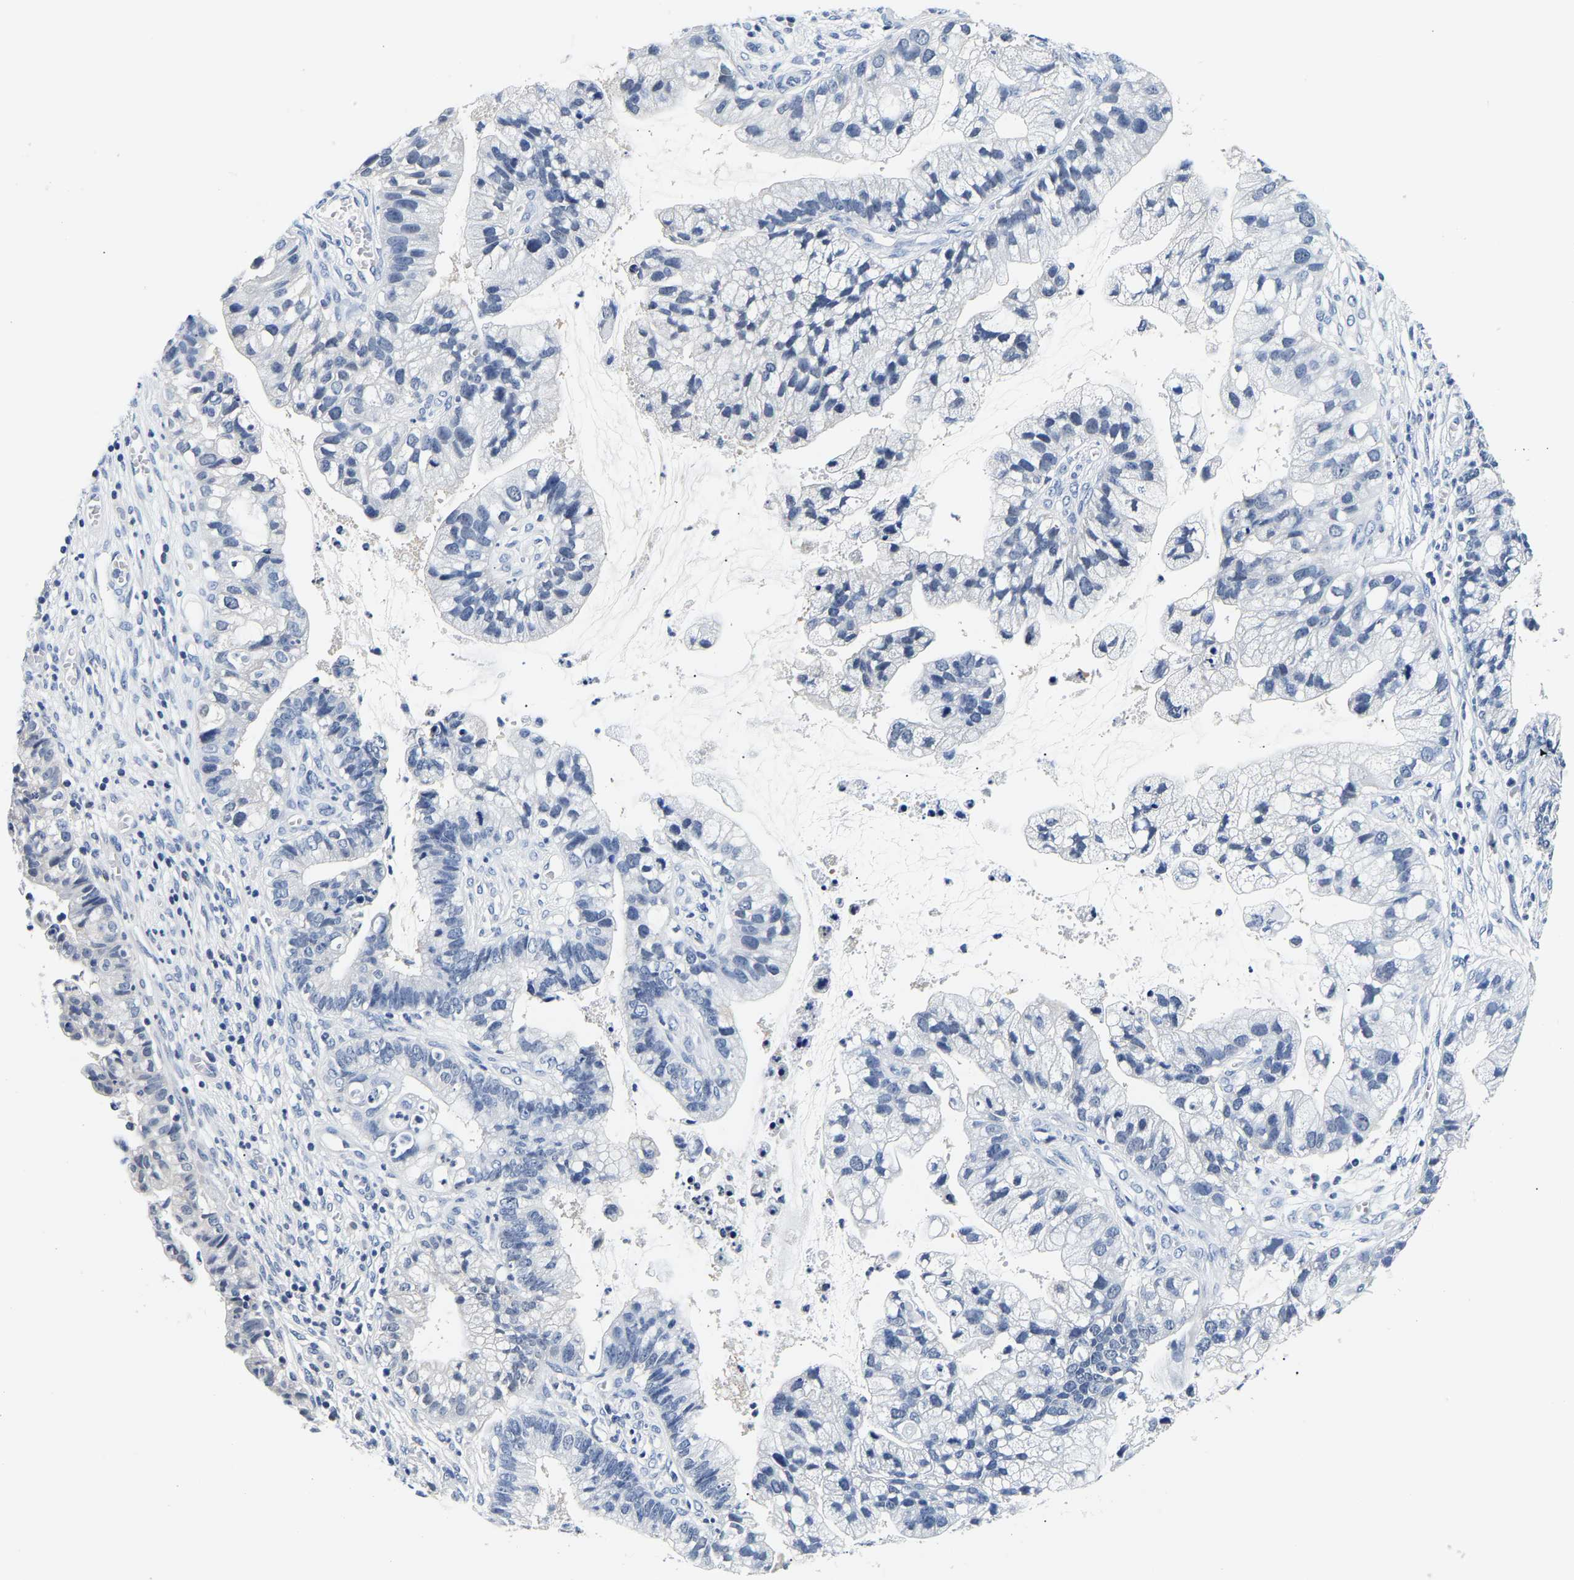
{"staining": {"intensity": "negative", "quantity": "none", "location": "none"}, "tissue": "cervical cancer", "cell_type": "Tumor cells", "image_type": "cancer", "snomed": [{"axis": "morphology", "description": "Adenocarcinoma, NOS"}, {"axis": "topography", "description": "Cervix"}], "caption": "DAB (3,3'-diaminobenzidine) immunohistochemical staining of human cervical adenocarcinoma reveals no significant positivity in tumor cells.", "gene": "UCHL3", "patient": {"sex": "female", "age": 44}}